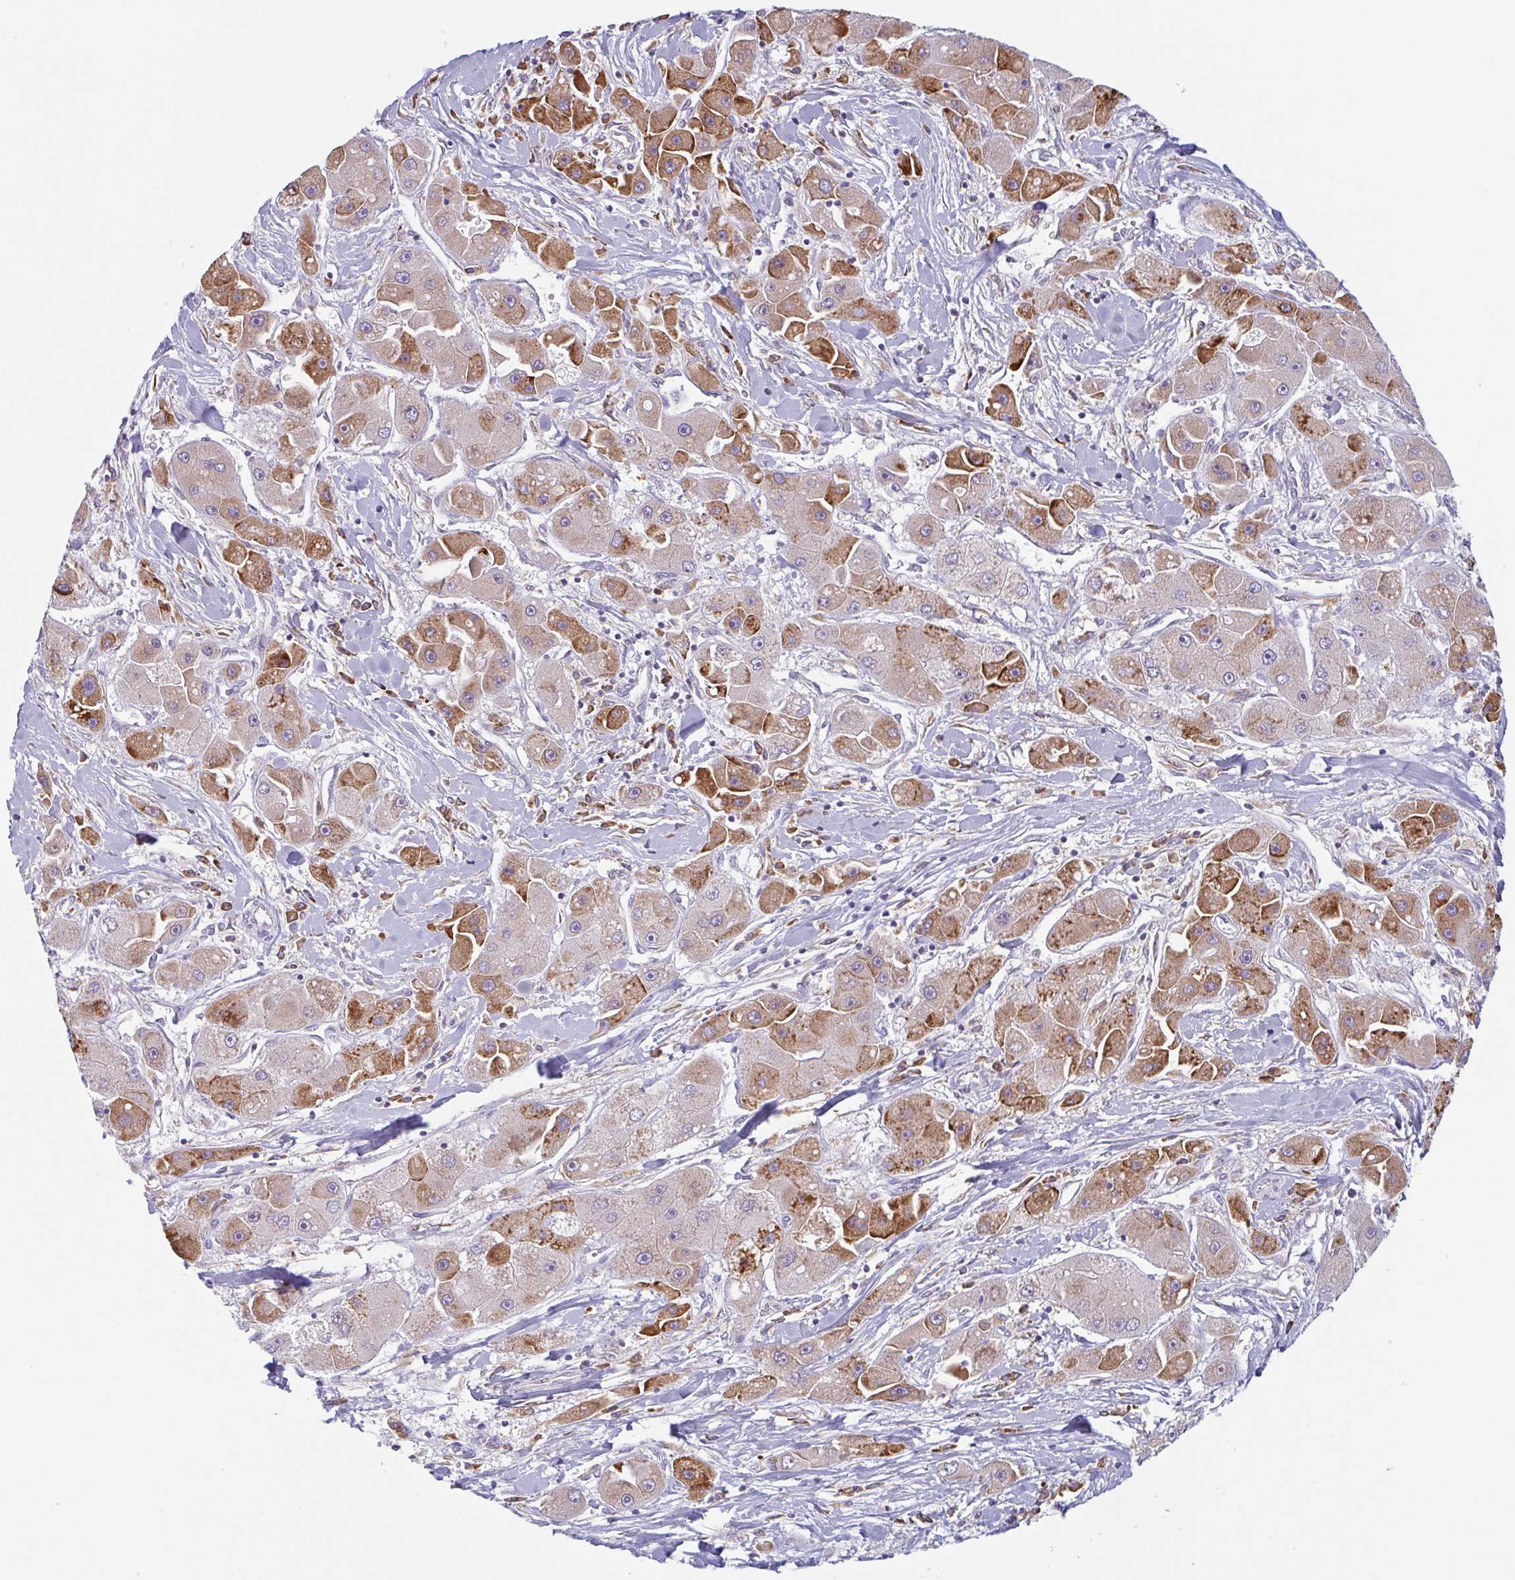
{"staining": {"intensity": "moderate", "quantity": "25%-75%", "location": "cytoplasmic/membranous"}, "tissue": "liver cancer", "cell_type": "Tumor cells", "image_type": "cancer", "snomed": [{"axis": "morphology", "description": "Carcinoma, Hepatocellular, NOS"}, {"axis": "topography", "description": "Liver"}], "caption": "Human liver hepatocellular carcinoma stained with a brown dye displays moderate cytoplasmic/membranous positive positivity in approximately 25%-75% of tumor cells.", "gene": "RIT1", "patient": {"sex": "male", "age": 24}}